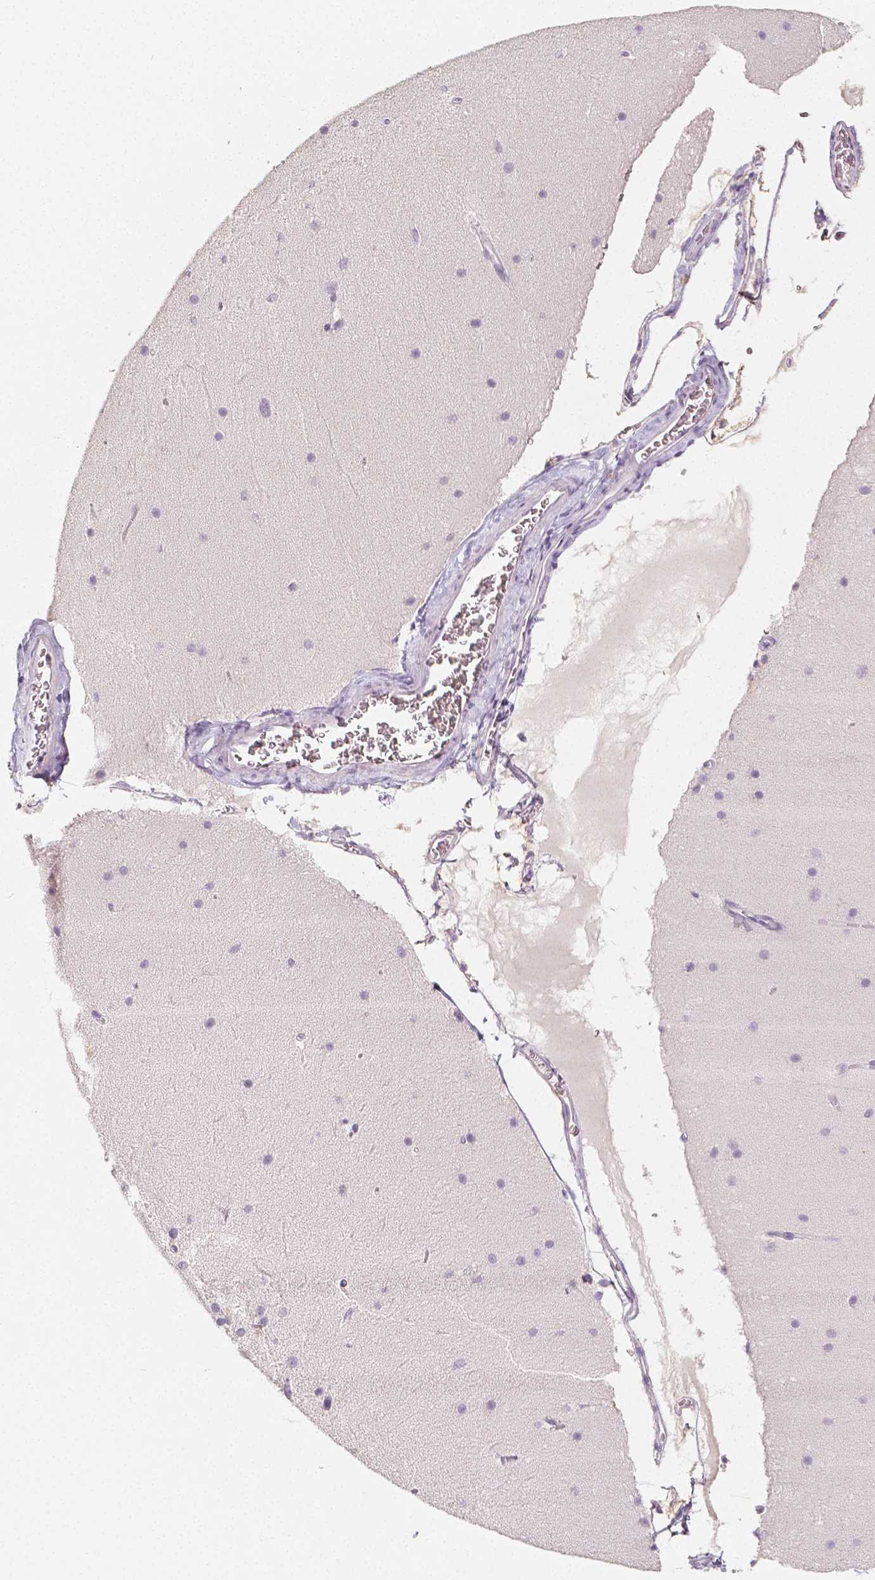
{"staining": {"intensity": "negative", "quantity": "none", "location": "none"}, "tissue": "cerebellum", "cell_type": "Cells in granular layer", "image_type": "normal", "snomed": [{"axis": "morphology", "description": "Normal tissue, NOS"}, {"axis": "topography", "description": "Cerebellum"}], "caption": "DAB immunohistochemical staining of normal cerebellum displays no significant expression in cells in granular layer.", "gene": "HNF1B", "patient": {"sex": "female", "age": 19}}